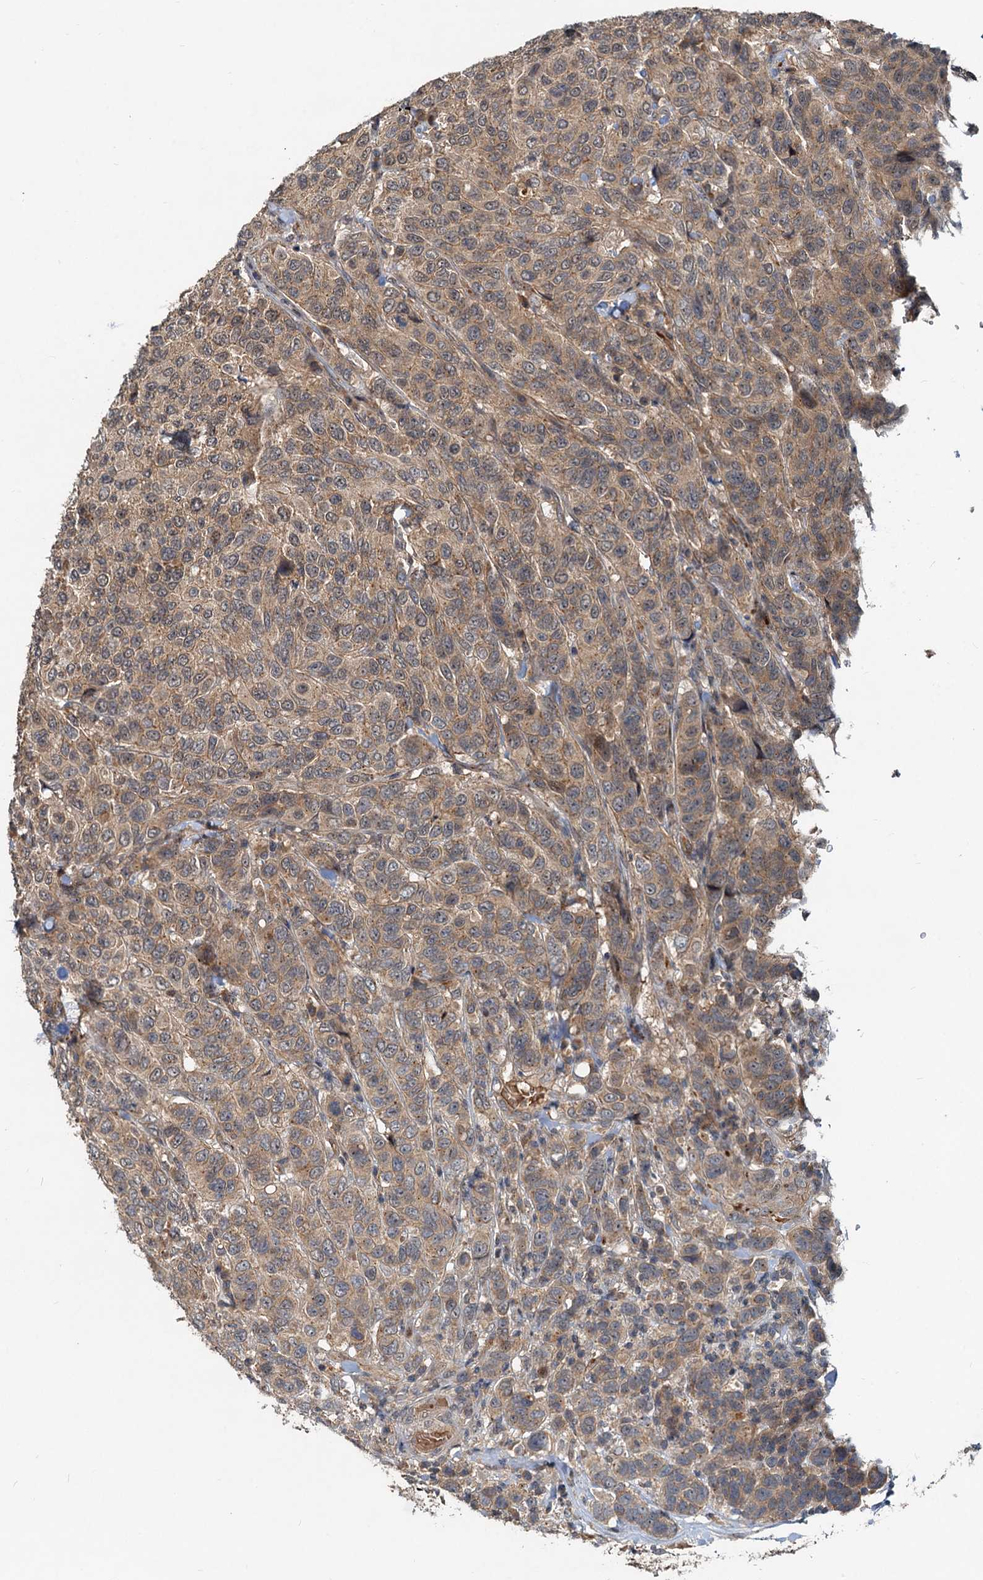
{"staining": {"intensity": "weak", "quantity": ">75%", "location": "cytoplasmic/membranous"}, "tissue": "breast cancer", "cell_type": "Tumor cells", "image_type": "cancer", "snomed": [{"axis": "morphology", "description": "Duct carcinoma"}, {"axis": "topography", "description": "Breast"}], "caption": "An image of human breast intraductal carcinoma stained for a protein exhibits weak cytoplasmic/membranous brown staining in tumor cells. (DAB (3,3'-diaminobenzidine) IHC with brightfield microscopy, high magnification).", "gene": "CEP68", "patient": {"sex": "female", "age": 55}}